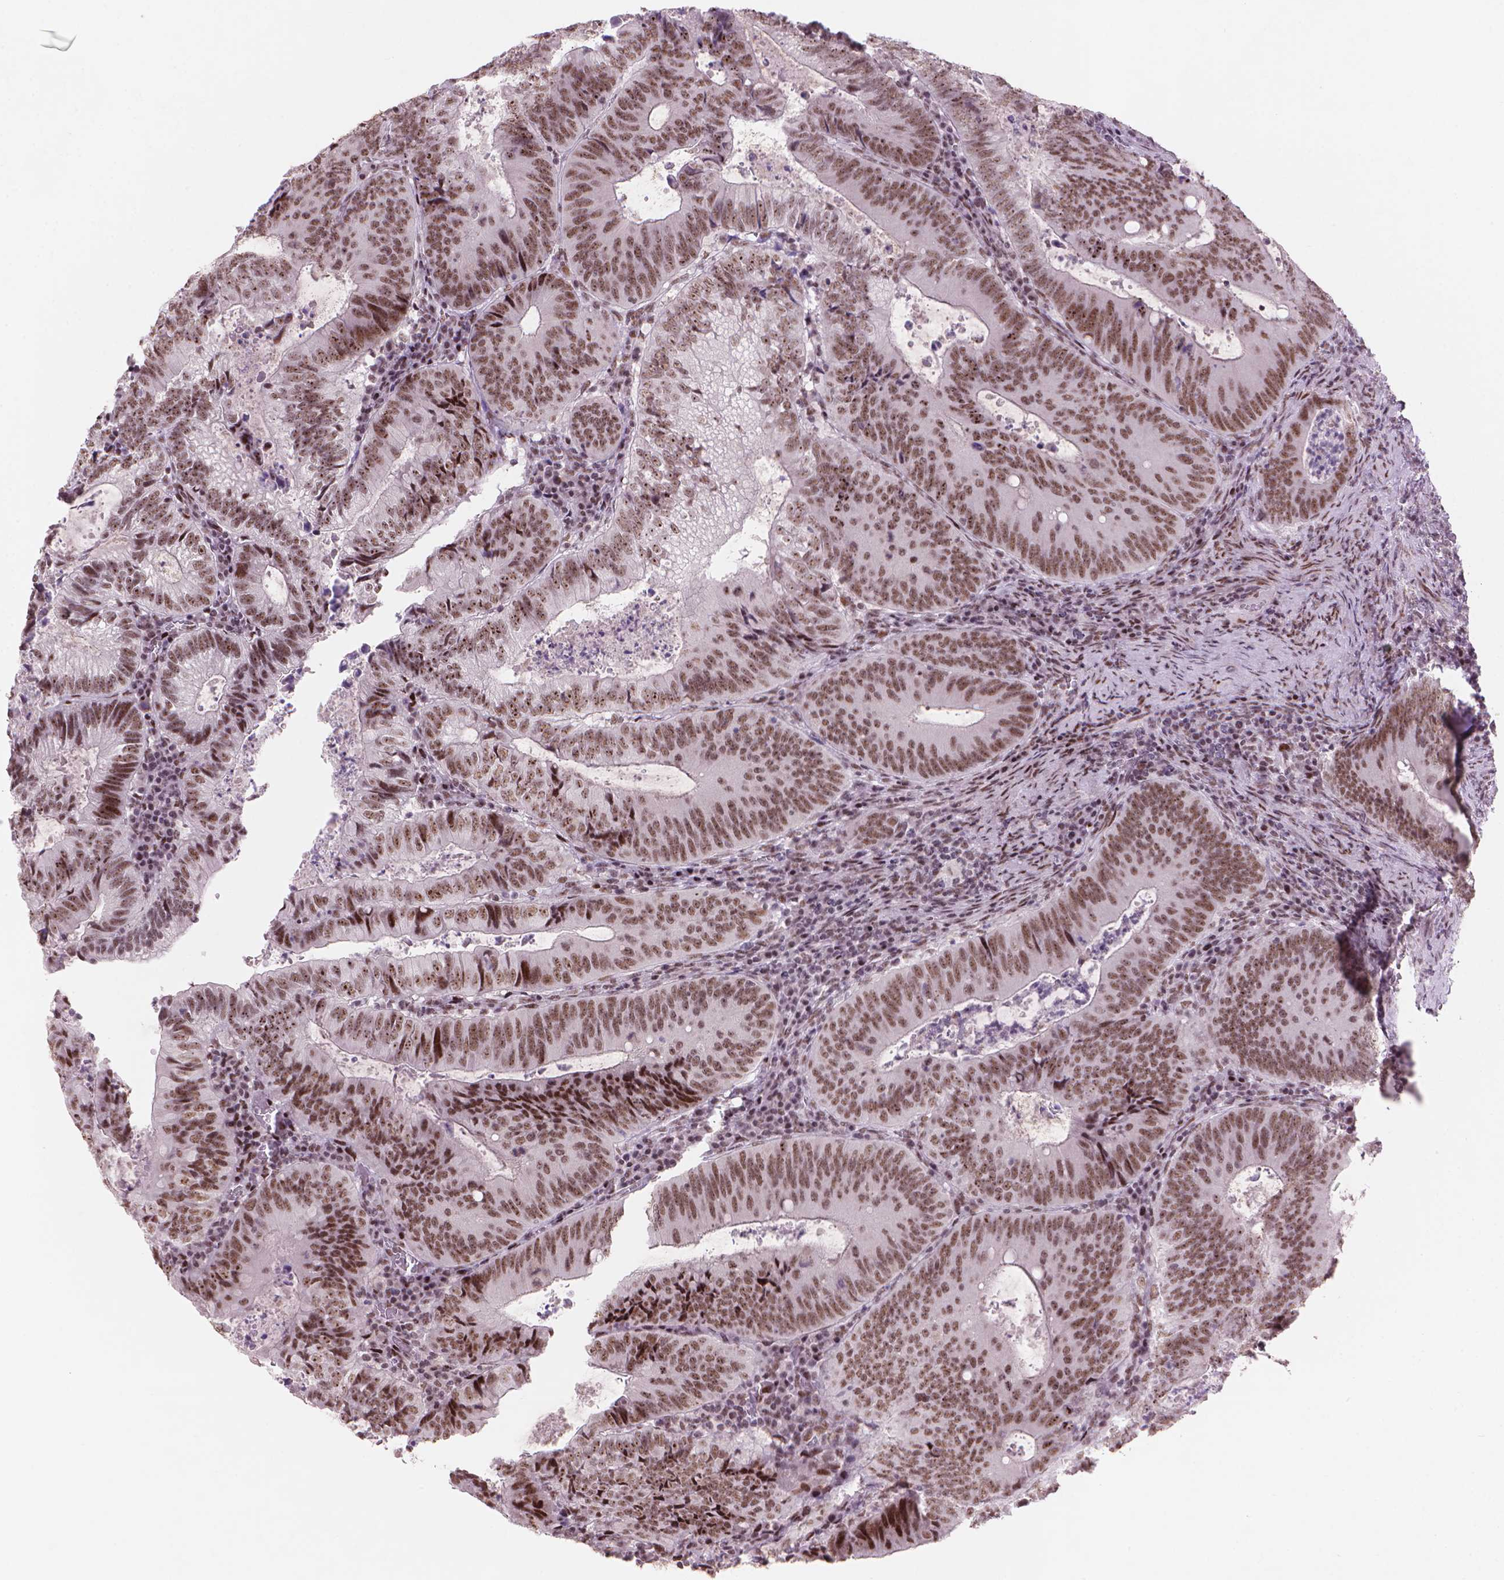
{"staining": {"intensity": "moderate", "quantity": ">75%", "location": "nuclear"}, "tissue": "colorectal cancer", "cell_type": "Tumor cells", "image_type": "cancer", "snomed": [{"axis": "morphology", "description": "Adenocarcinoma, NOS"}, {"axis": "topography", "description": "Colon"}], "caption": "Immunohistochemical staining of human colorectal cancer (adenocarcinoma) displays medium levels of moderate nuclear protein positivity in approximately >75% of tumor cells. Using DAB (3,3'-diaminobenzidine) (brown) and hematoxylin (blue) stains, captured at high magnification using brightfield microscopy.", "gene": "HES7", "patient": {"sex": "male", "age": 67}}